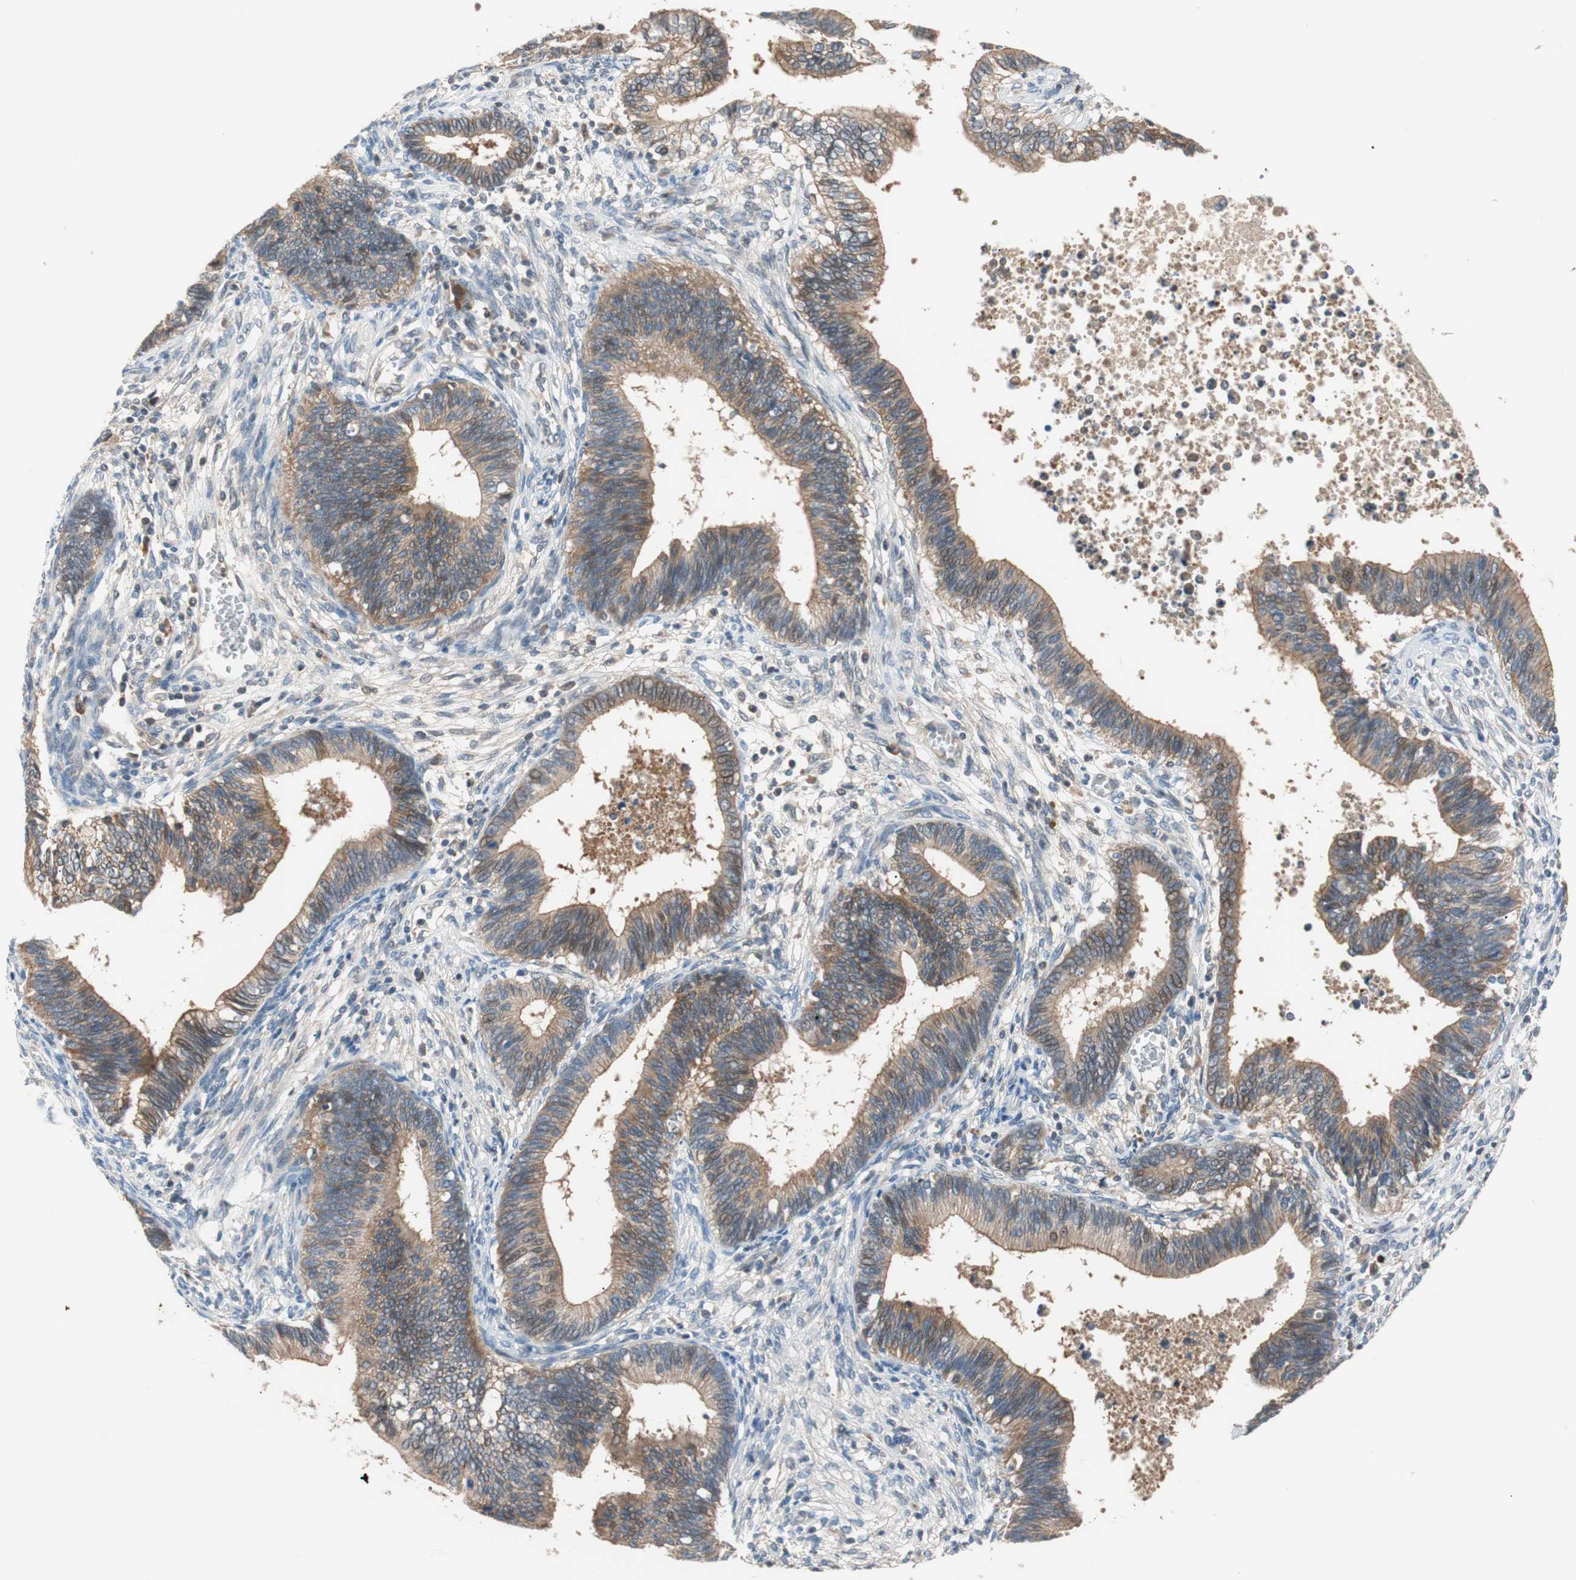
{"staining": {"intensity": "moderate", "quantity": ">75%", "location": "cytoplasmic/membranous"}, "tissue": "cervical cancer", "cell_type": "Tumor cells", "image_type": "cancer", "snomed": [{"axis": "morphology", "description": "Adenocarcinoma, NOS"}, {"axis": "topography", "description": "Cervix"}], "caption": "Tumor cells reveal medium levels of moderate cytoplasmic/membranous expression in approximately >75% of cells in adenocarcinoma (cervical).", "gene": "PCK1", "patient": {"sex": "female", "age": 44}}